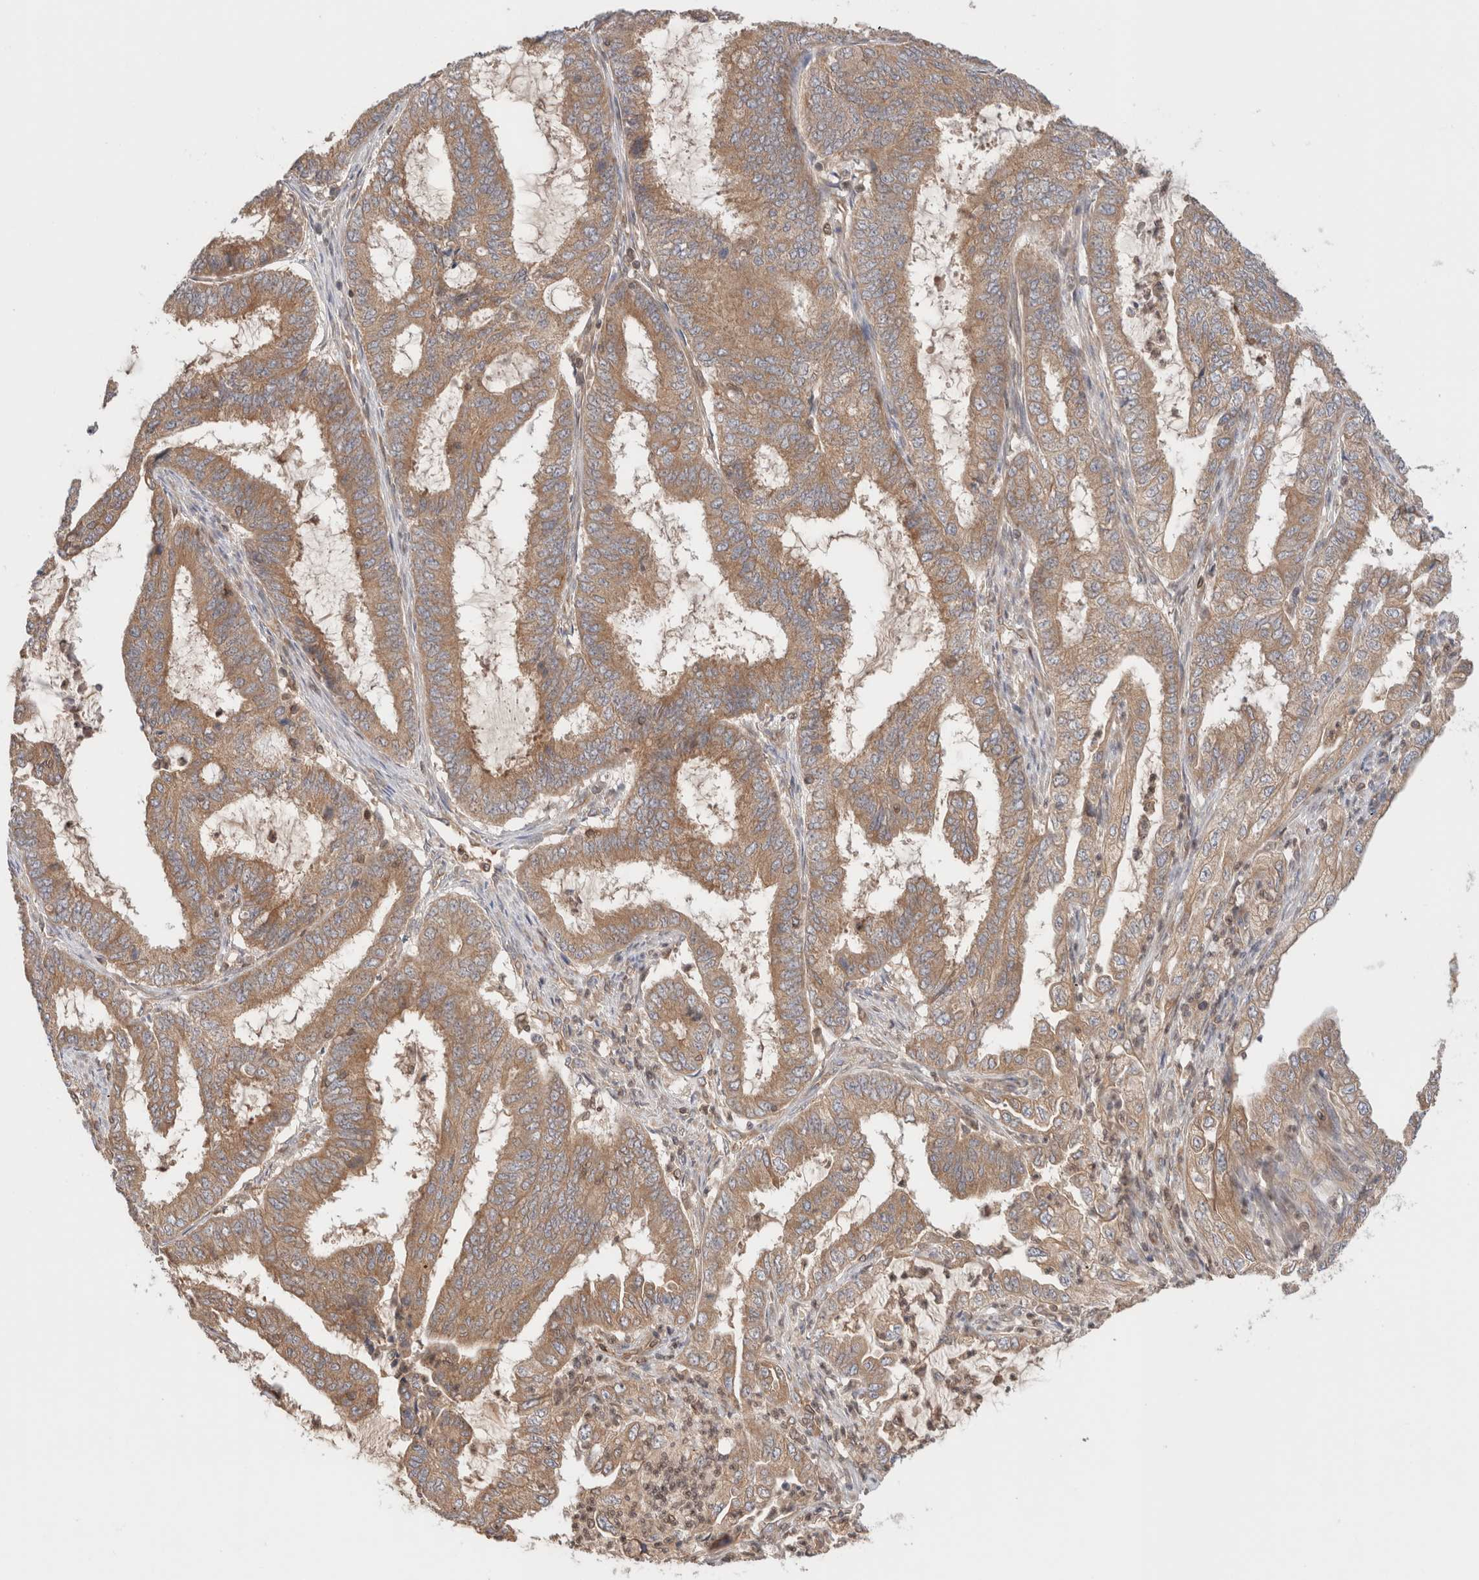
{"staining": {"intensity": "moderate", "quantity": ">75%", "location": "cytoplasmic/membranous"}, "tissue": "endometrial cancer", "cell_type": "Tumor cells", "image_type": "cancer", "snomed": [{"axis": "morphology", "description": "Adenocarcinoma, NOS"}, {"axis": "topography", "description": "Endometrium"}], "caption": "Protein staining of endometrial cancer (adenocarcinoma) tissue displays moderate cytoplasmic/membranous staining in approximately >75% of tumor cells. The staining was performed using DAB, with brown indicating positive protein expression. Nuclei are stained blue with hematoxylin.", "gene": "SIKE1", "patient": {"sex": "female", "age": 51}}